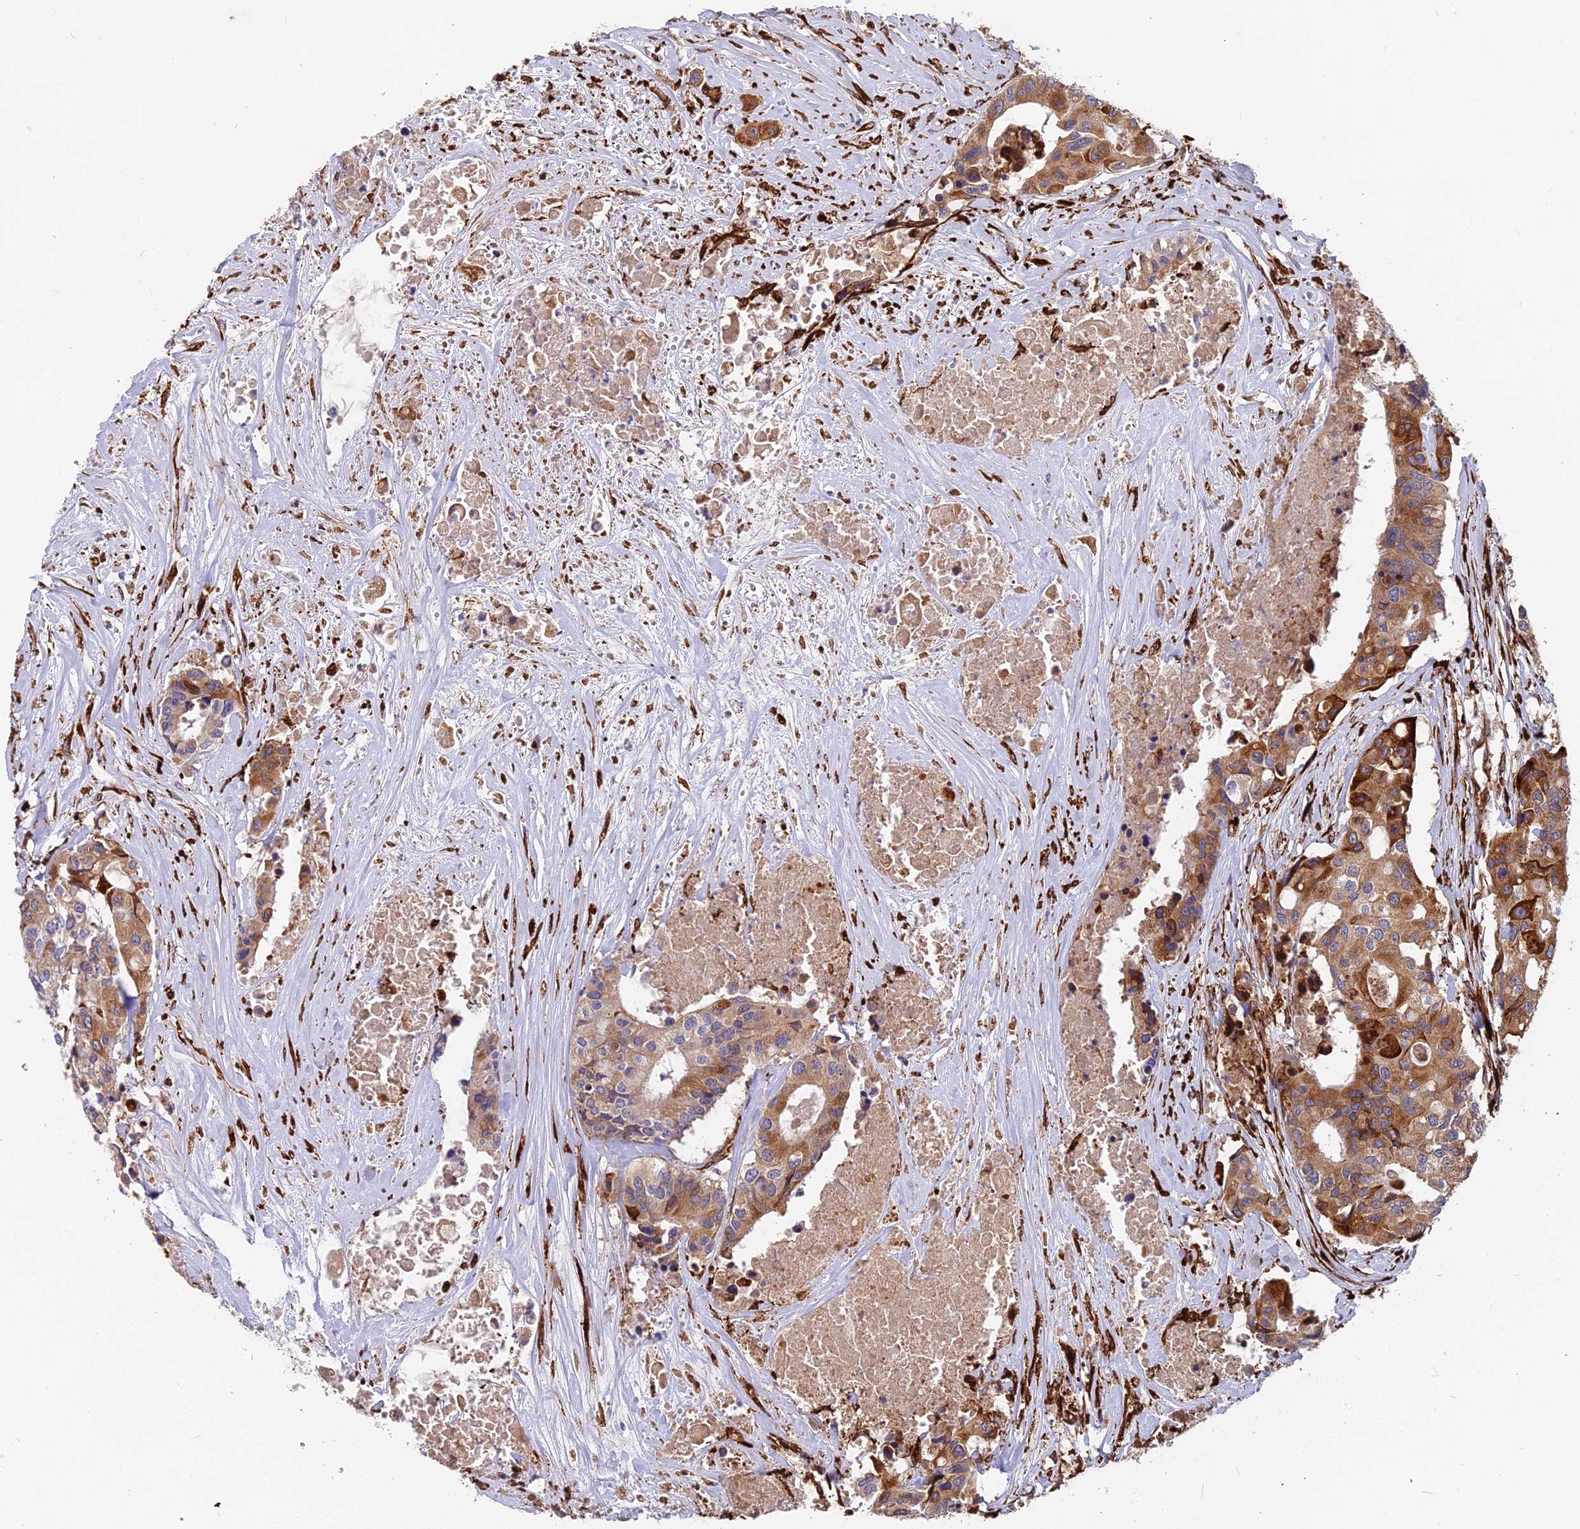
{"staining": {"intensity": "moderate", "quantity": ">75%", "location": "cytoplasmic/membranous"}, "tissue": "colorectal cancer", "cell_type": "Tumor cells", "image_type": "cancer", "snomed": [{"axis": "morphology", "description": "Adenocarcinoma, NOS"}, {"axis": "topography", "description": "Colon"}], "caption": "DAB immunohistochemical staining of adenocarcinoma (colorectal) displays moderate cytoplasmic/membranous protein staining in about >75% of tumor cells.", "gene": "NDUFAF7", "patient": {"sex": "male", "age": 77}}